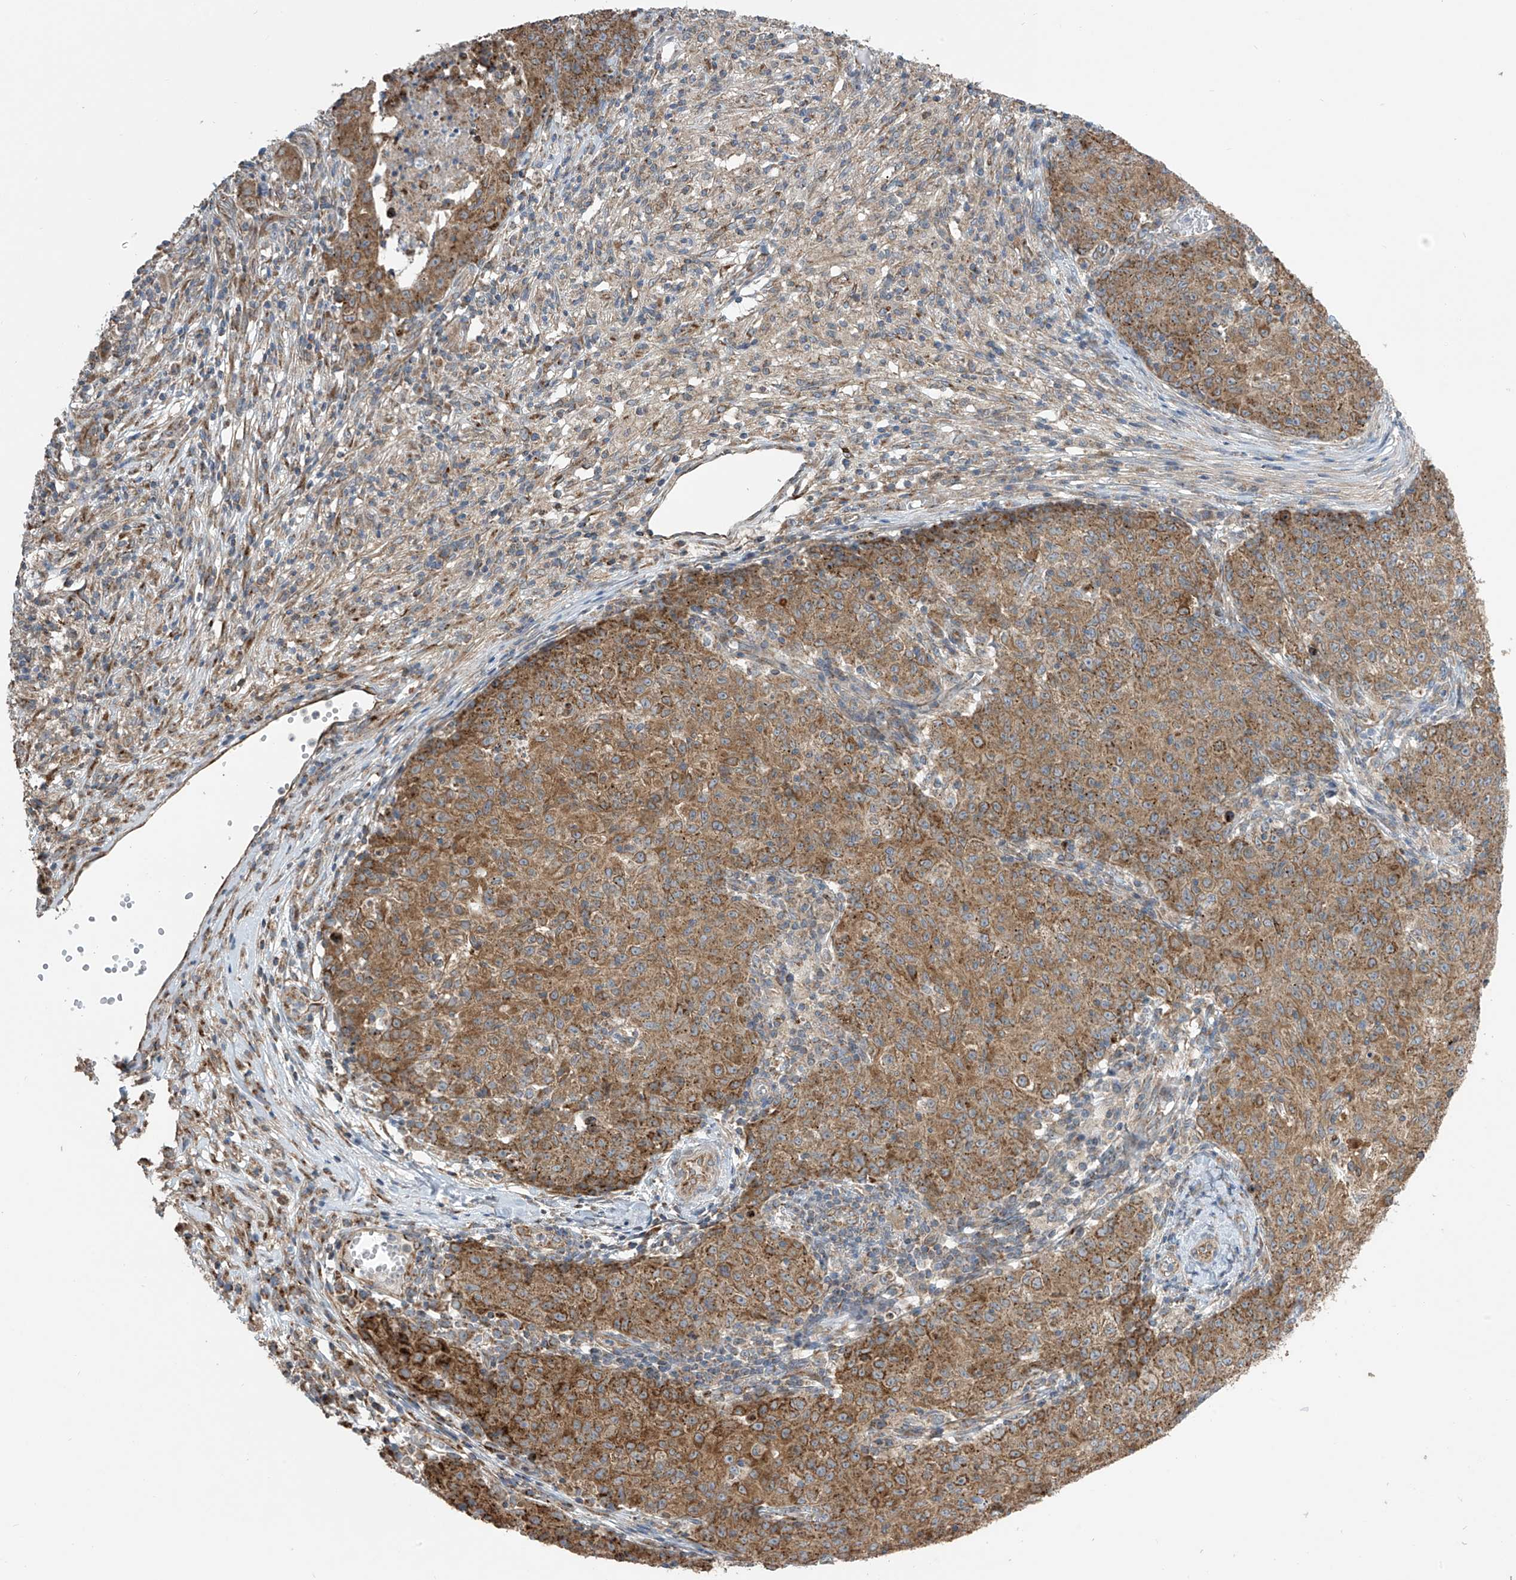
{"staining": {"intensity": "moderate", "quantity": ">75%", "location": "cytoplasmic/membranous"}, "tissue": "ovarian cancer", "cell_type": "Tumor cells", "image_type": "cancer", "snomed": [{"axis": "morphology", "description": "Carcinoma, endometroid"}, {"axis": "topography", "description": "Ovary"}], "caption": "Brown immunohistochemical staining in human endometroid carcinoma (ovarian) displays moderate cytoplasmic/membranous expression in about >75% of tumor cells.", "gene": "PNPT1", "patient": {"sex": "female", "age": 42}}